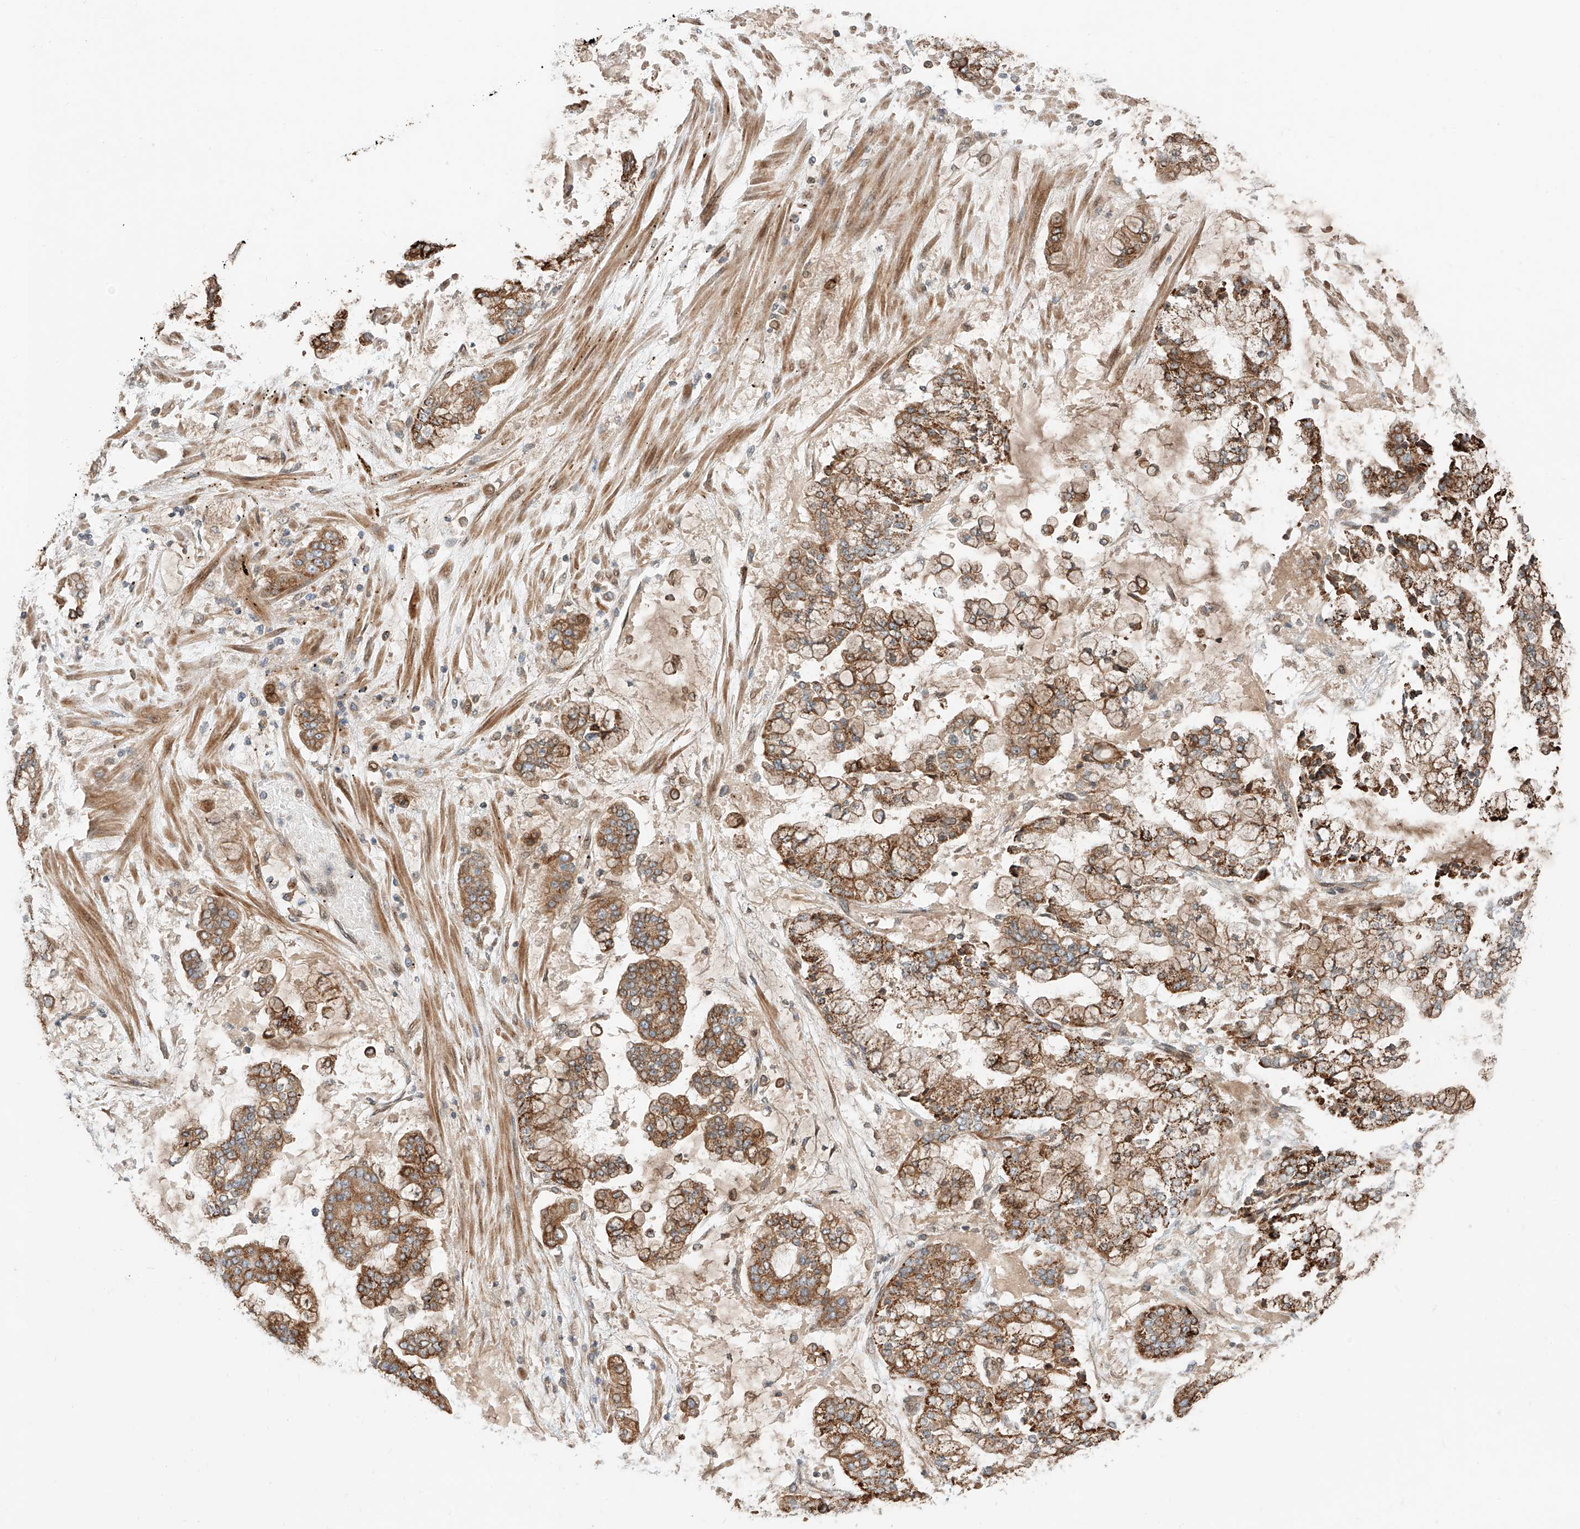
{"staining": {"intensity": "moderate", "quantity": ">75%", "location": "cytoplasmic/membranous"}, "tissue": "stomach cancer", "cell_type": "Tumor cells", "image_type": "cancer", "snomed": [{"axis": "morphology", "description": "Normal tissue, NOS"}, {"axis": "morphology", "description": "Adenocarcinoma, NOS"}, {"axis": "topography", "description": "Stomach, upper"}, {"axis": "topography", "description": "Stomach"}], "caption": "Stomach cancer was stained to show a protein in brown. There is medium levels of moderate cytoplasmic/membranous expression in about >75% of tumor cells.", "gene": "CEP162", "patient": {"sex": "male", "age": 76}}